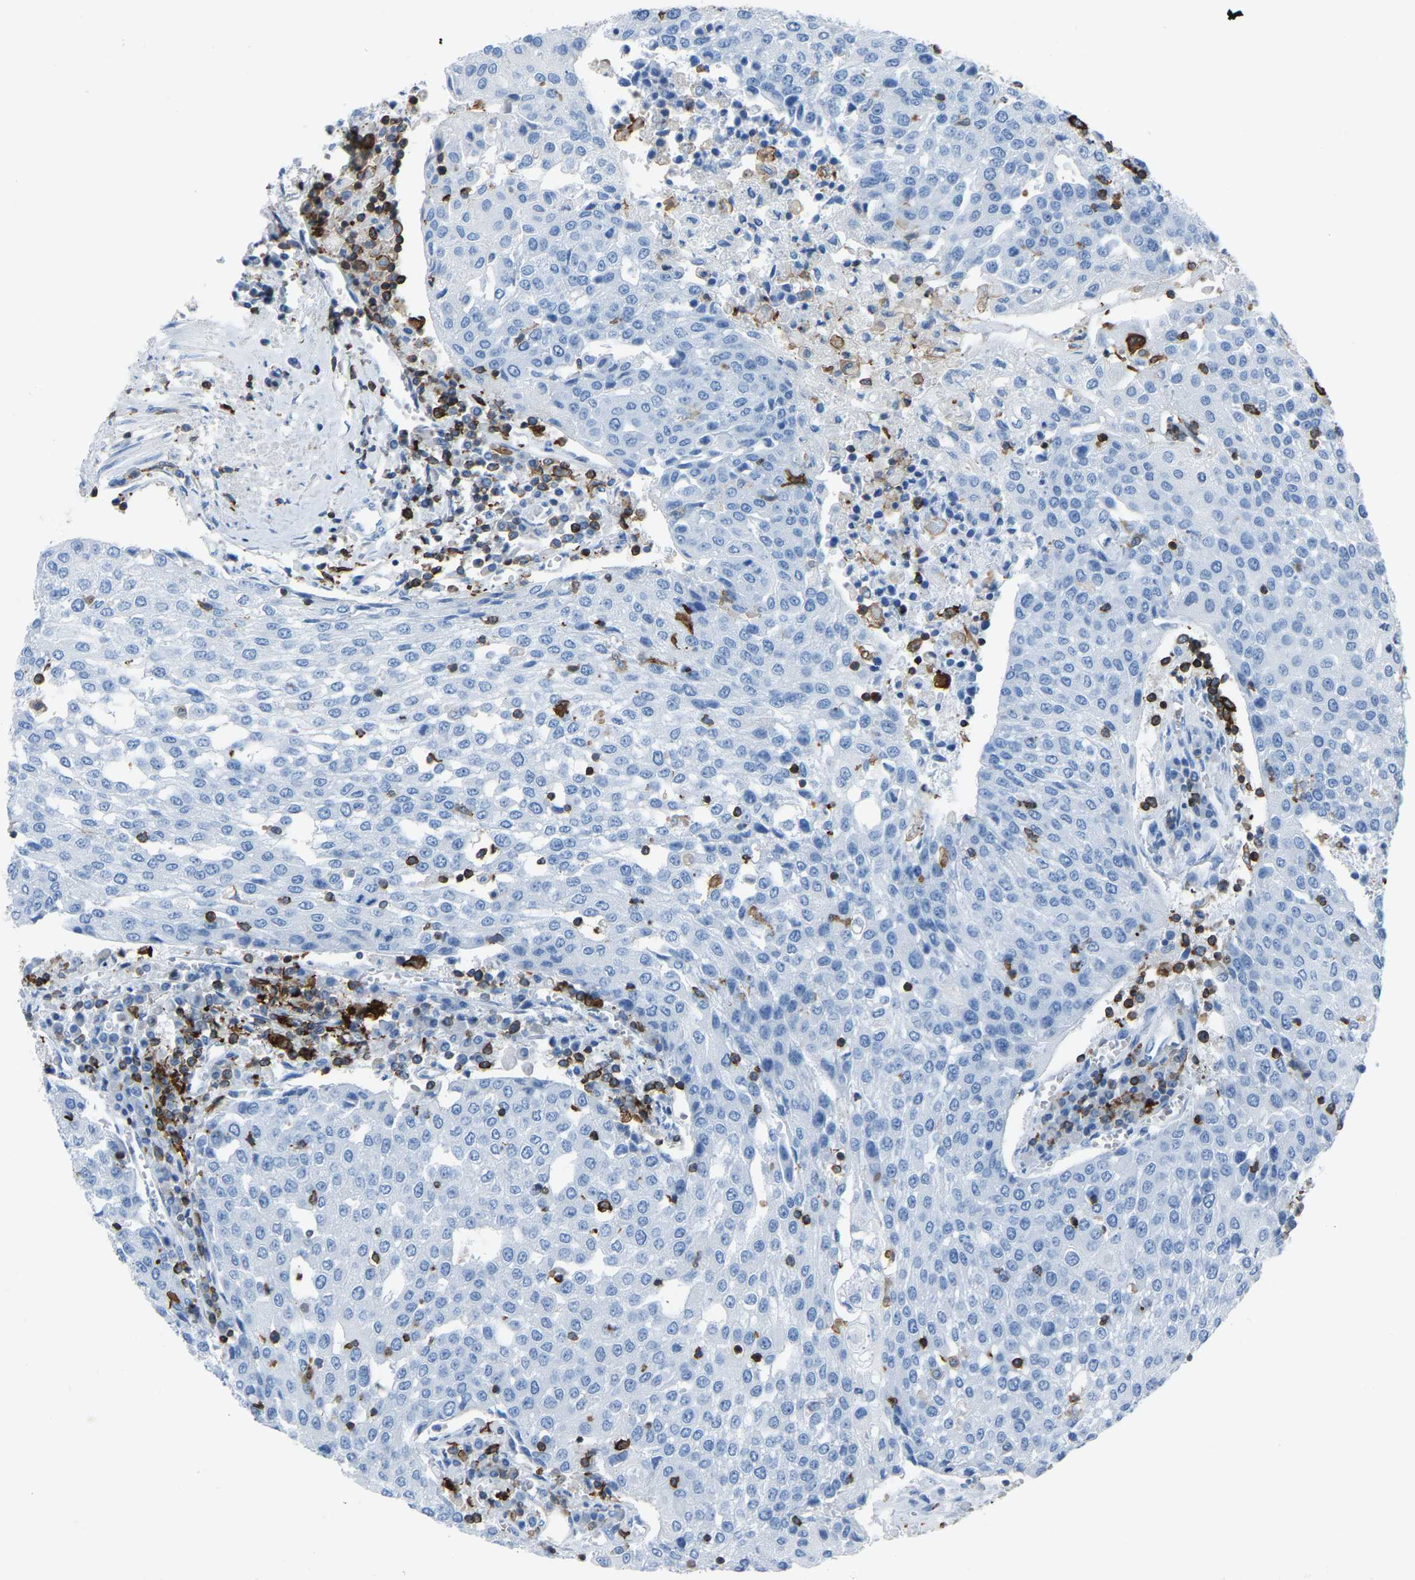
{"staining": {"intensity": "negative", "quantity": "none", "location": "none"}, "tissue": "urothelial cancer", "cell_type": "Tumor cells", "image_type": "cancer", "snomed": [{"axis": "morphology", "description": "Urothelial carcinoma, High grade"}, {"axis": "topography", "description": "Urinary bladder"}], "caption": "Human high-grade urothelial carcinoma stained for a protein using immunohistochemistry (IHC) reveals no positivity in tumor cells.", "gene": "LSP1", "patient": {"sex": "female", "age": 85}}